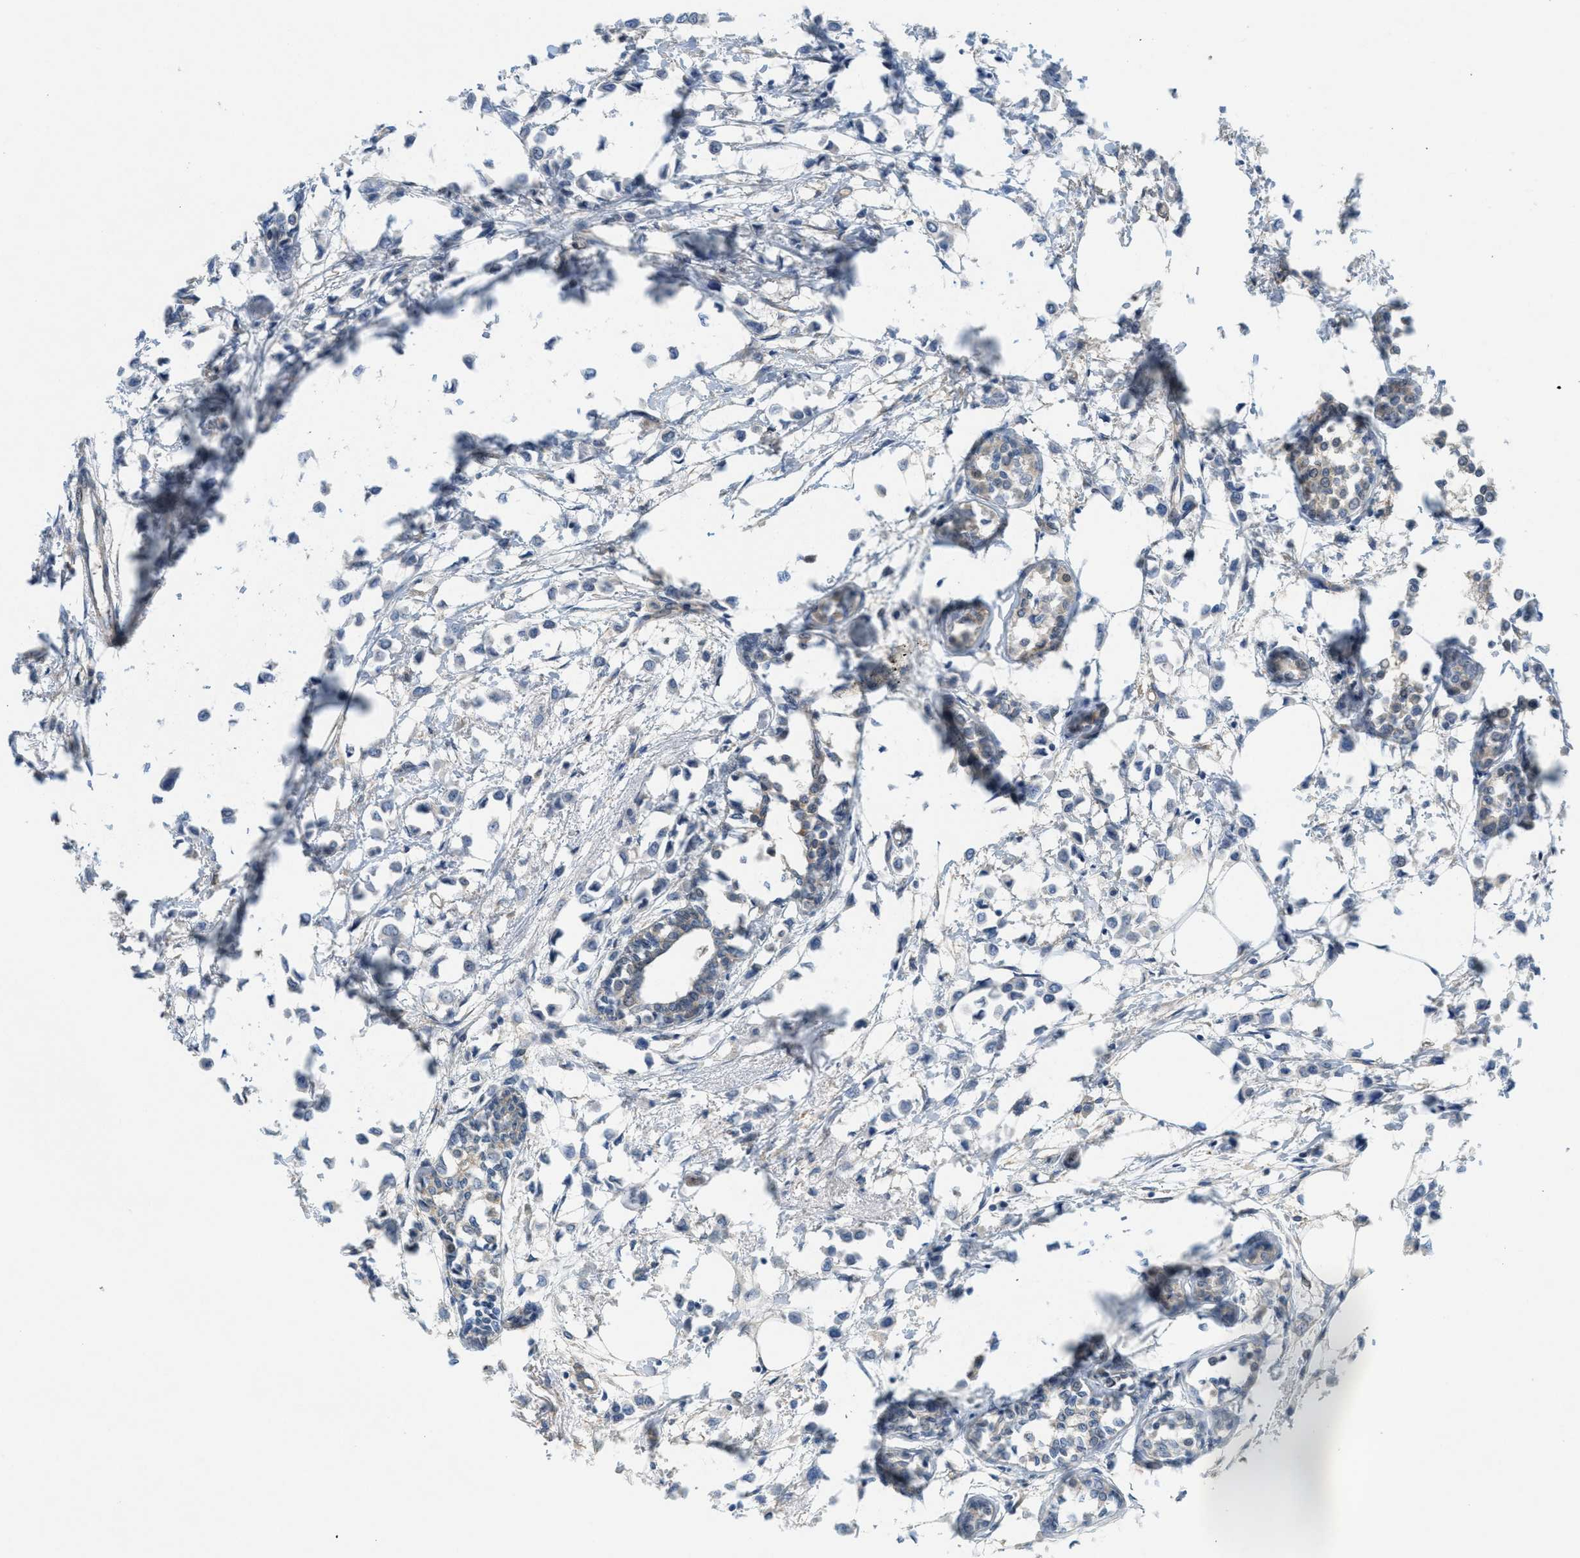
{"staining": {"intensity": "negative", "quantity": "none", "location": "none"}, "tissue": "breast cancer", "cell_type": "Tumor cells", "image_type": "cancer", "snomed": [{"axis": "morphology", "description": "Lobular carcinoma"}, {"axis": "topography", "description": "Breast"}], "caption": "Breast cancer was stained to show a protein in brown. There is no significant staining in tumor cells.", "gene": "ZFYVE9", "patient": {"sex": "female", "age": 51}}